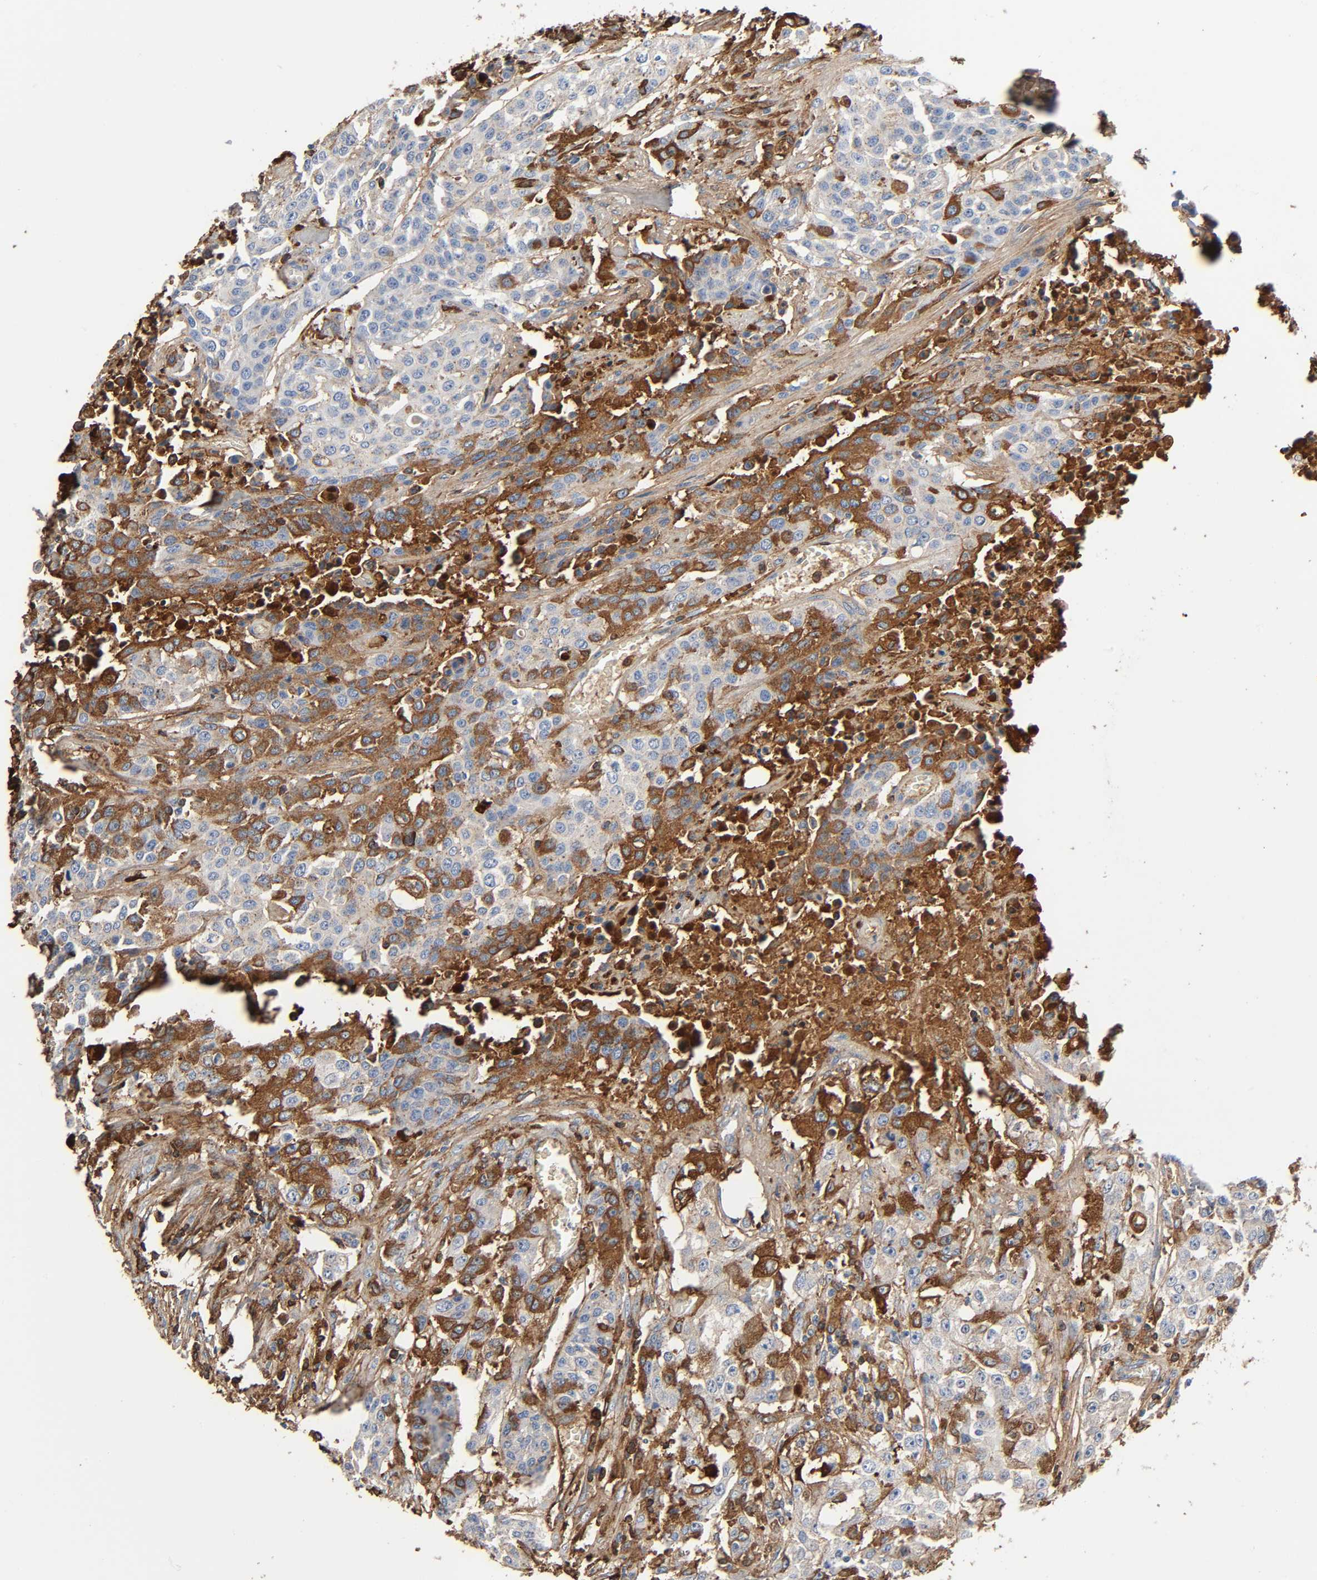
{"staining": {"intensity": "moderate", "quantity": "25%-75%", "location": "cytoplasmic/membranous"}, "tissue": "urothelial cancer", "cell_type": "Tumor cells", "image_type": "cancer", "snomed": [{"axis": "morphology", "description": "Urothelial carcinoma, High grade"}, {"axis": "topography", "description": "Urinary bladder"}], "caption": "Protein positivity by immunohistochemistry displays moderate cytoplasmic/membranous staining in about 25%-75% of tumor cells in urothelial cancer.", "gene": "C3", "patient": {"sex": "male", "age": 74}}